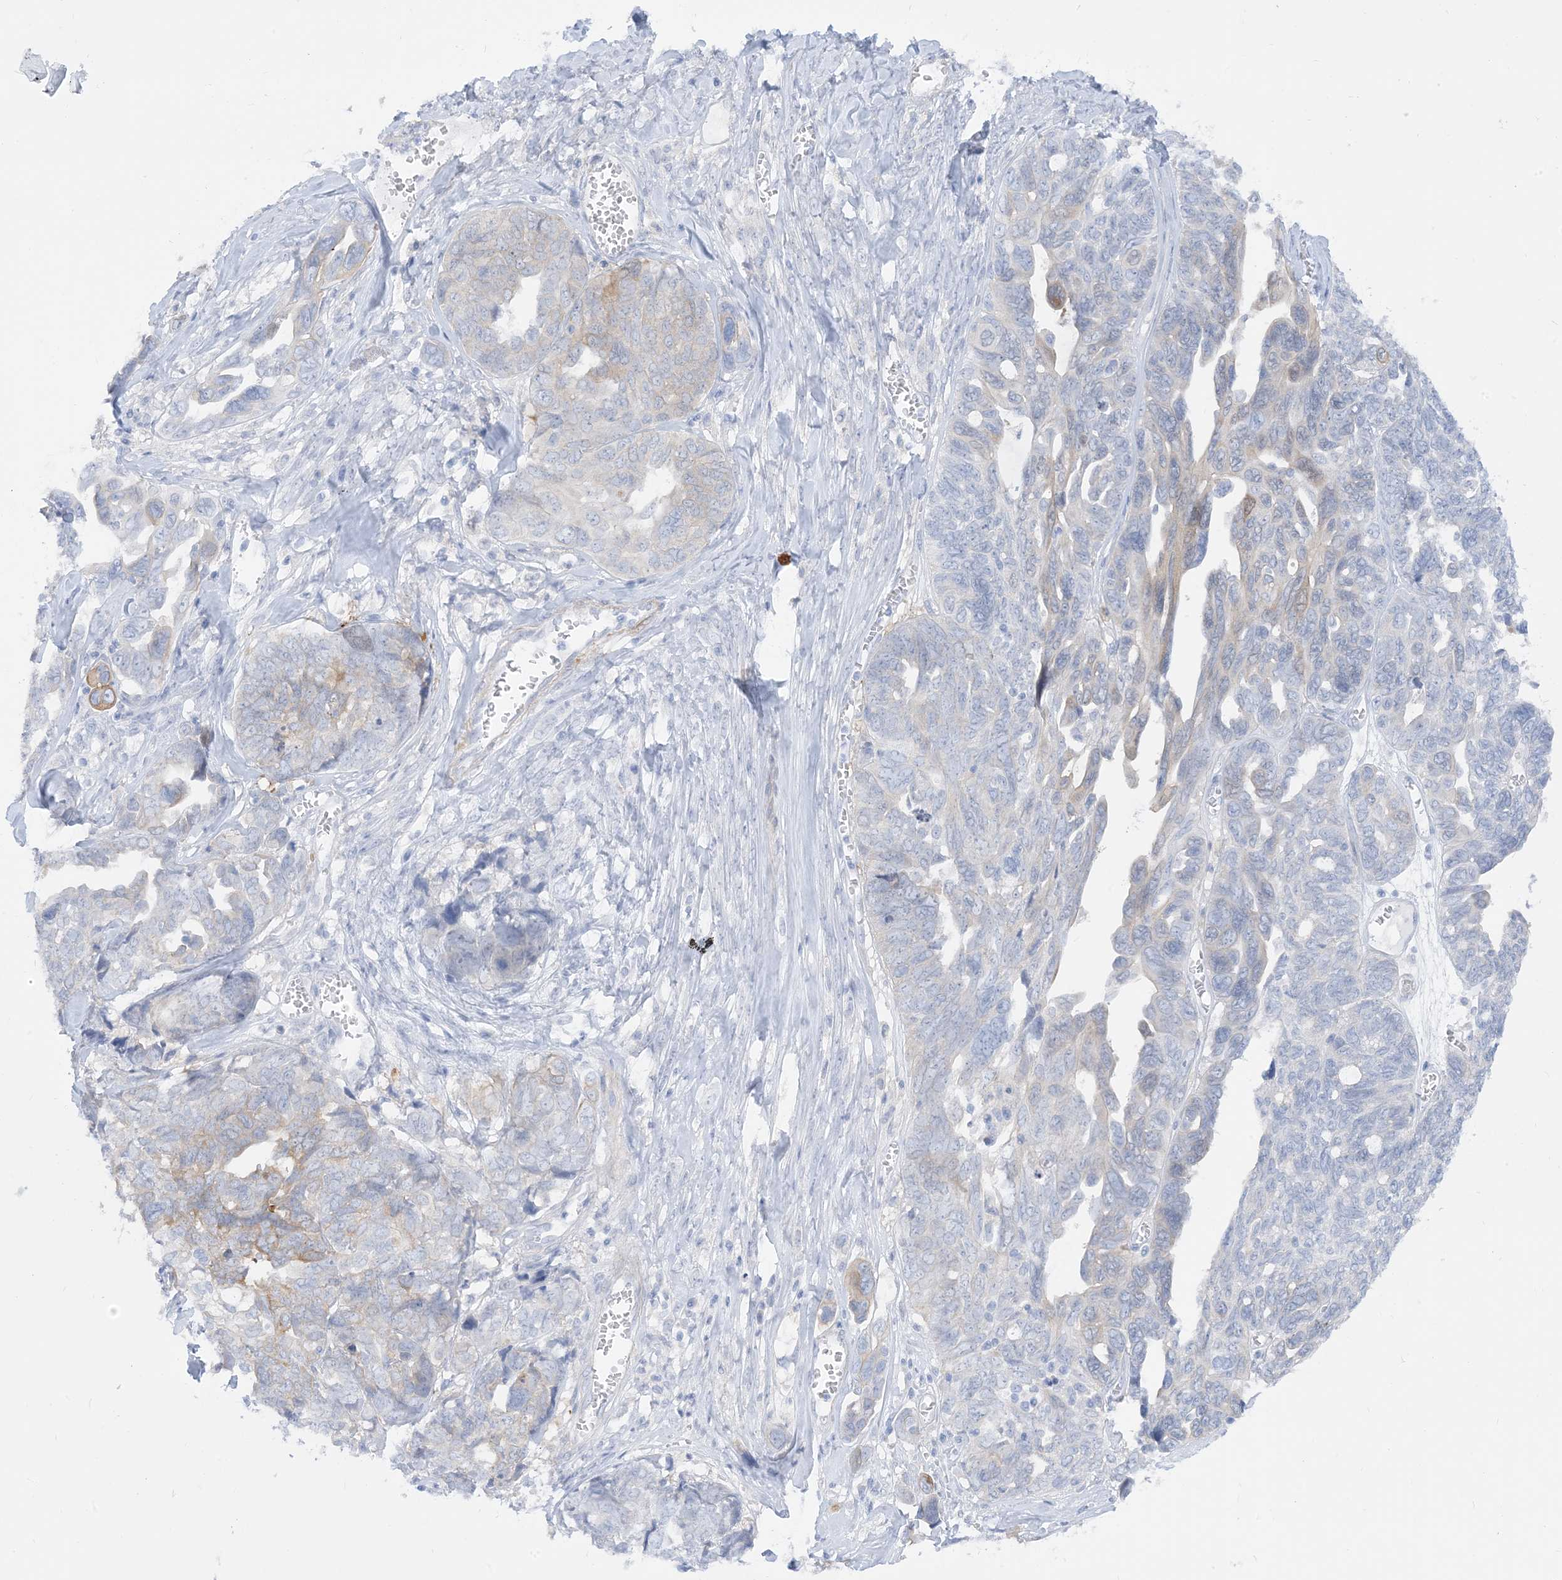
{"staining": {"intensity": "weak", "quantity": "<25%", "location": "cytoplasmic/membranous"}, "tissue": "ovarian cancer", "cell_type": "Tumor cells", "image_type": "cancer", "snomed": [{"axis": "morphology", "description": "Cystadenocarcinoma, serous, NOS"}, {"axis": "topography", "description": "Ovary"}], "caption": "This is an immunohistochemistry image of human ovarian cancer. There is no expression in tumor cells.", "gene": "MARS2", "patient": {"sex": "female", "age": 79}}